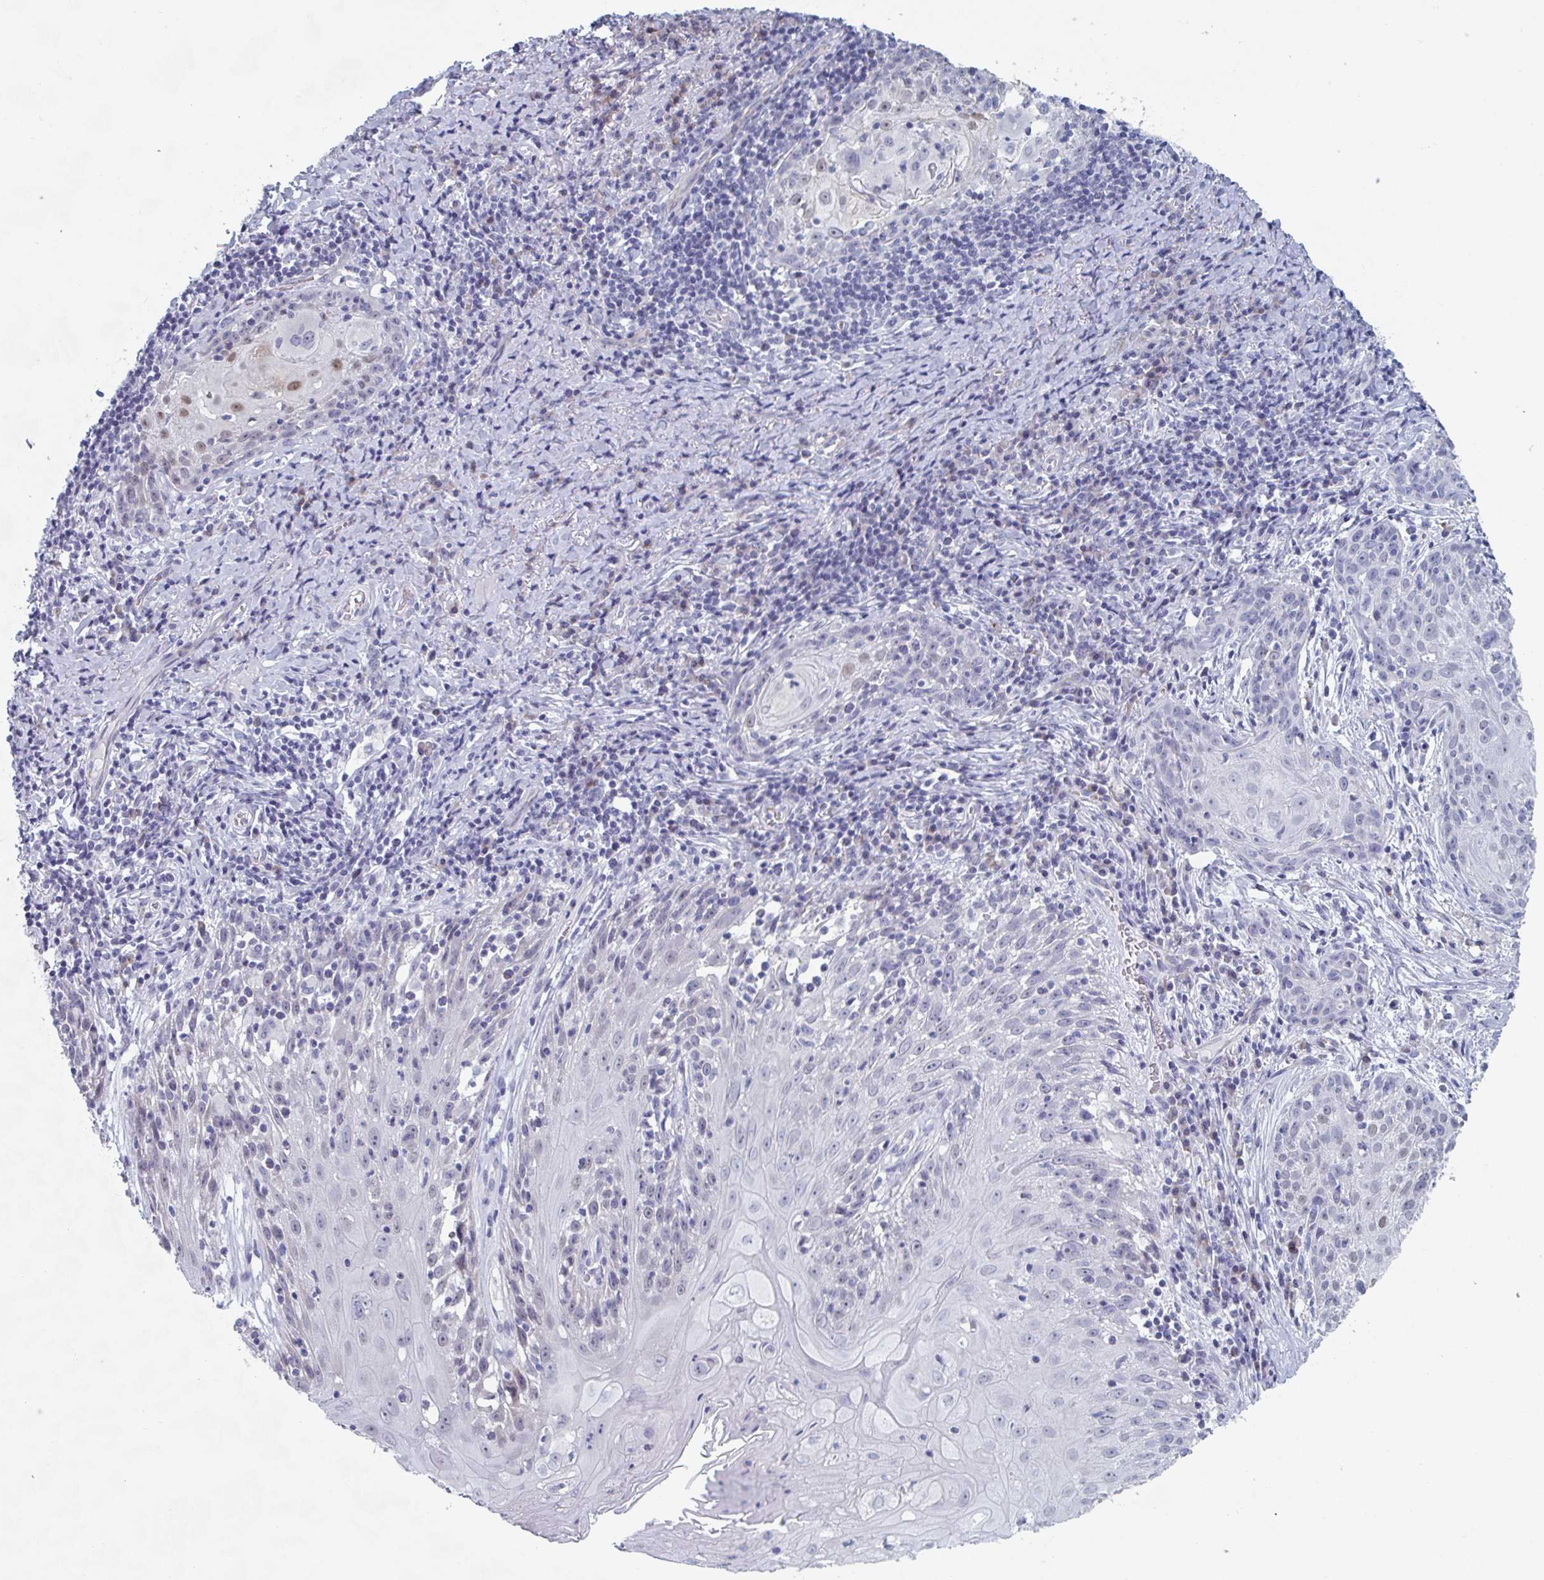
{"staining": {"intensity": "negative", "quantity": "none", "location": "none"}, "tissue": "skin cancer", "cell_type": "Tumor cells", "image_type": "cancer", "snomed": [{"axis": "morphology", "description": "Squamous cell carcinoma, NOS"}, {"axis": "topography", "description": "Skin"}, {"axis": "topography", "description": "Vulva"}], "caption": "Immunohistochemistry (IHC) histopathology image of human skin squamous cell carcinoma stained for a protein (brown), which exhibits no staining in tumor cells.", "gene": "FOXA1", "patient": {"sex": "female", "age": 76}}